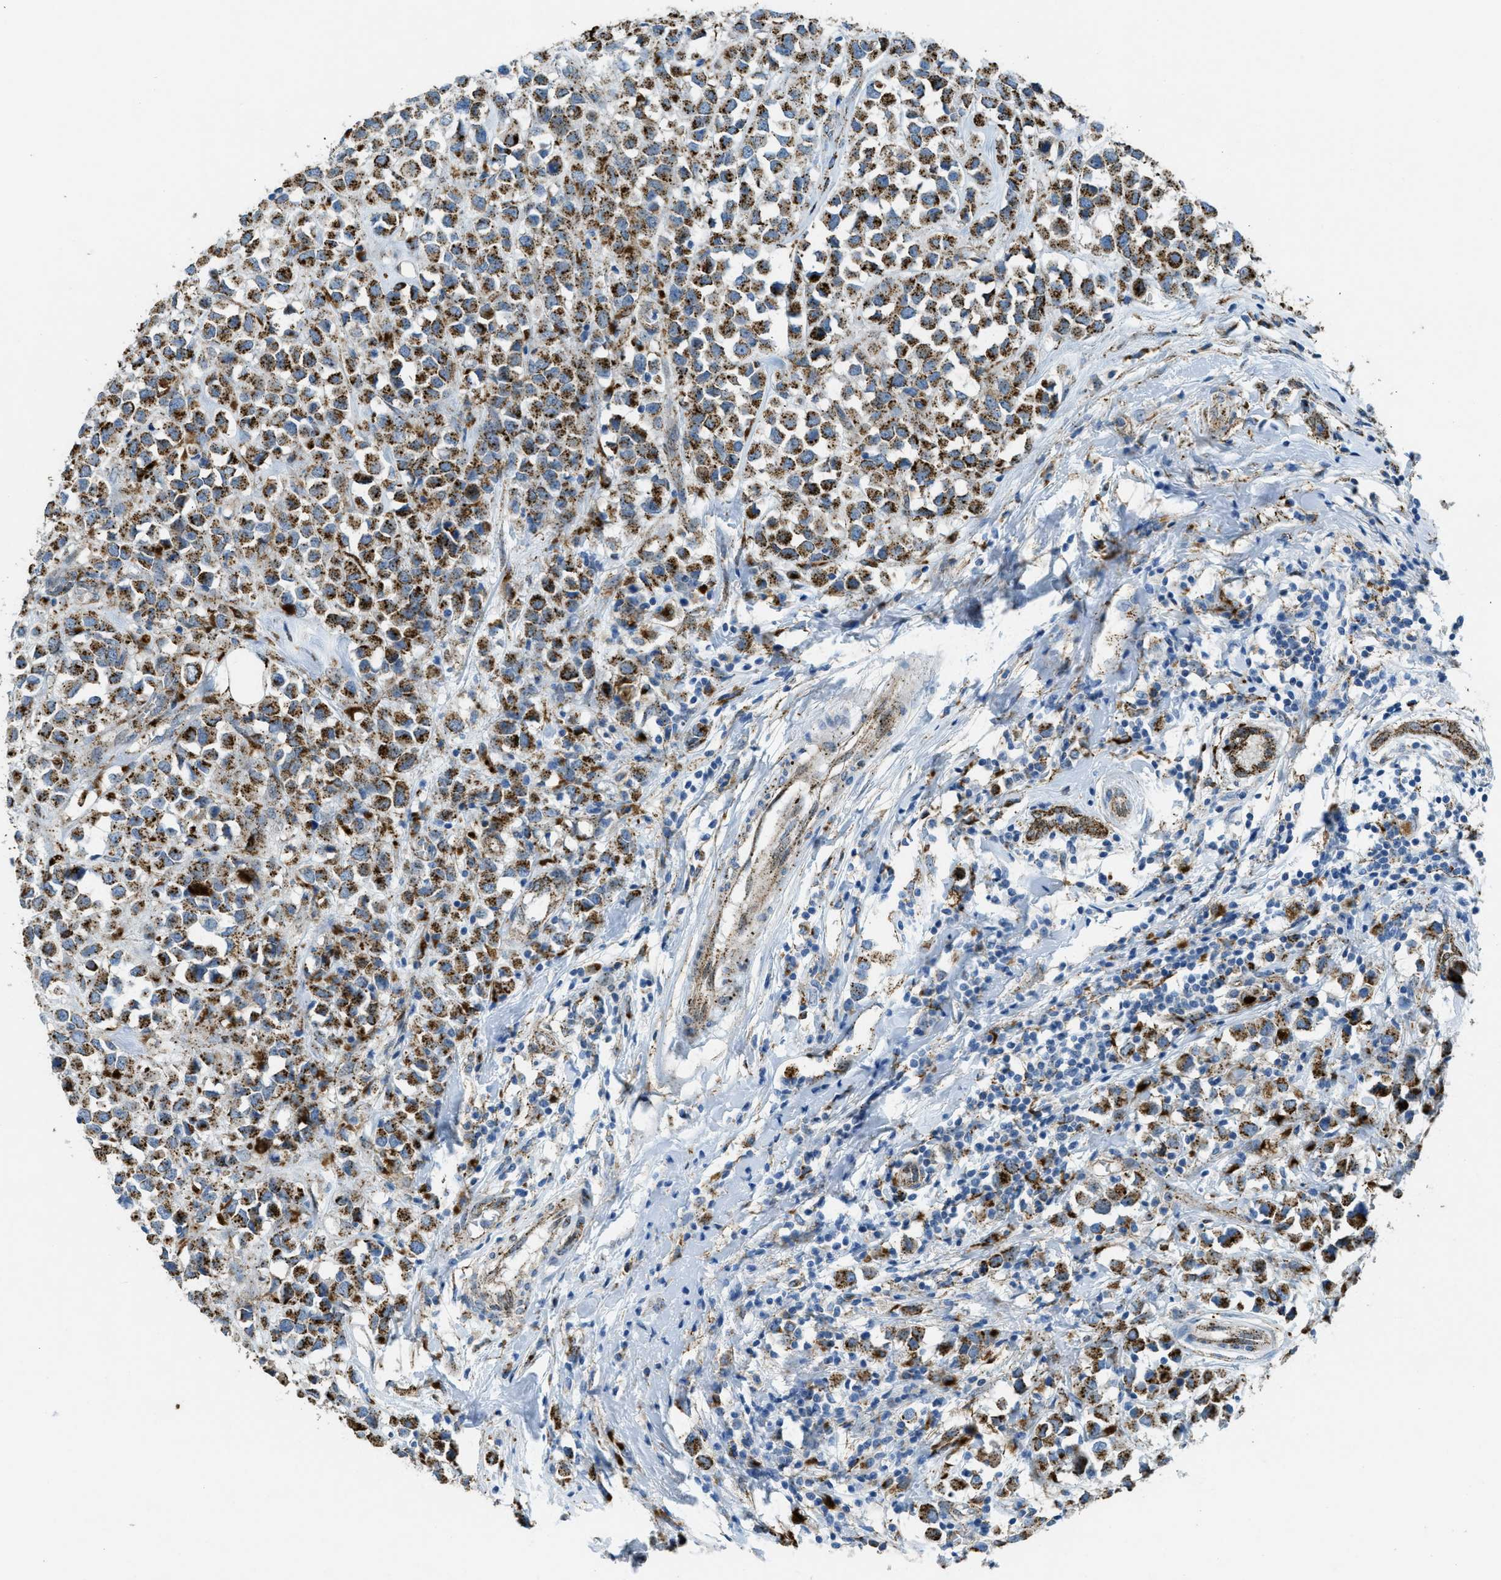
{"staining": {"intensity": "strong", "quantity": ">75%", "location": "cytoplasmic/membranous"}, "tissue": "breast cancer", "cell_type": "Tumor cells", "image_type": "cancer", "snomed": [{"axis": "morphology", "description": "Duct carcinoma"}, {"axis": "topography", "description": "Breast"}], "caption": "A high-resolution histopathology image shows immunohistochemistry staining of infiltrating ductal carcinoma (breast), which demonstrates strong cytoplasmic/membranous positivity in about >75% of tumor cells.", "gene": "SCARB2", "patient": {"sex": "female", "age": 61}}